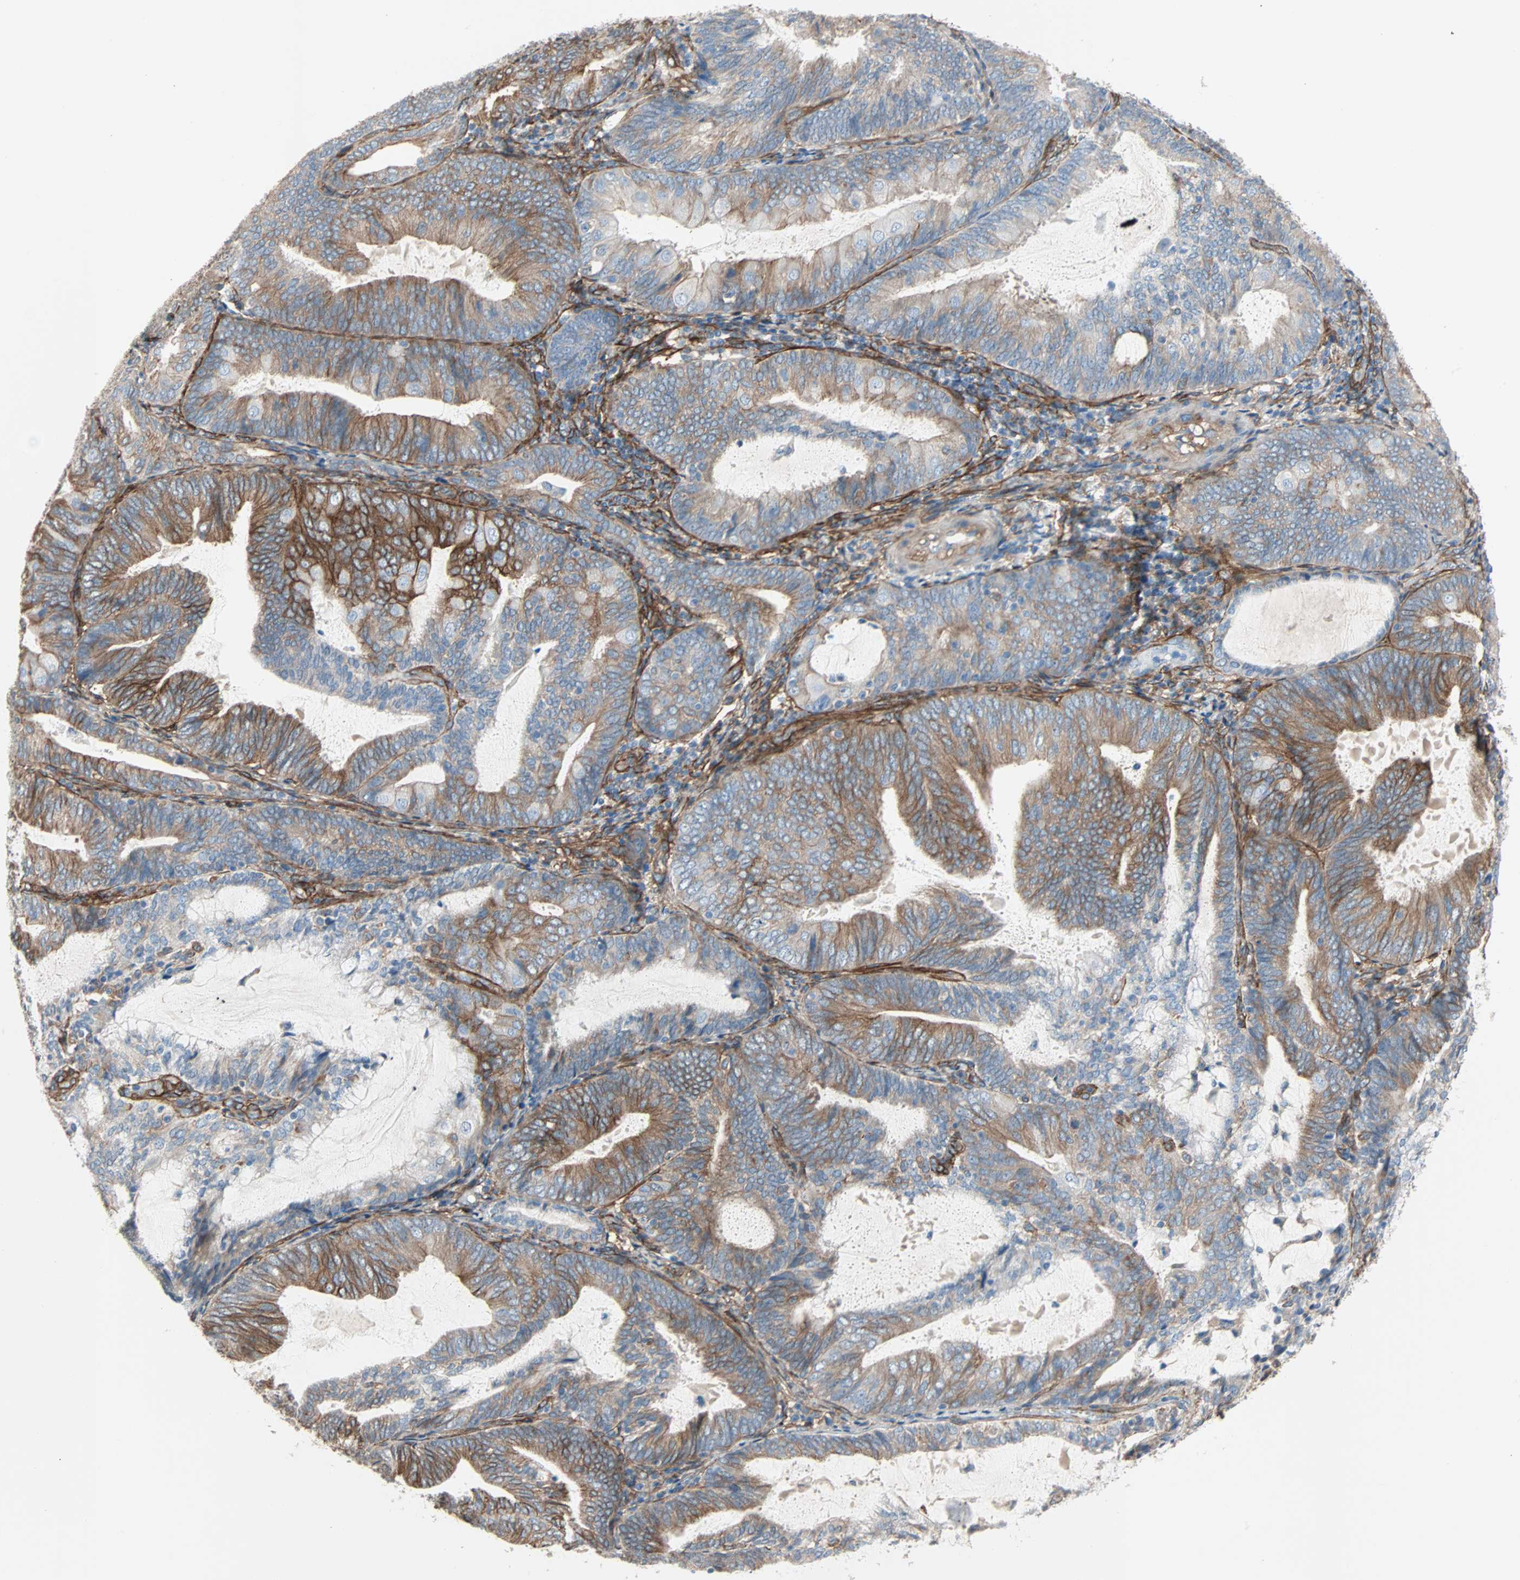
{"staining": {"intensity": "moderate", "quantity": "25%-75%", "location": "cytoplasmic/membranous"}, "tissue": "endometrial cancer", "cell_type": "Tumor cells", "image_type": "cancer", "snomed": [{"axis": "morphology", "description": "Adenocarcinoma, NOS"}, {"axis": "topography", "description": "Endometrium"}], "caption": "A high-resolution image shows immunohistochemistry staining of endometrial adenocarcinoma, which displays moderate cytoplasmic/membranous expression in approximately 25%-75% of tumor cells.", "gene": "EPB41L2", "patient": {"sex": "female", "age": 81}}